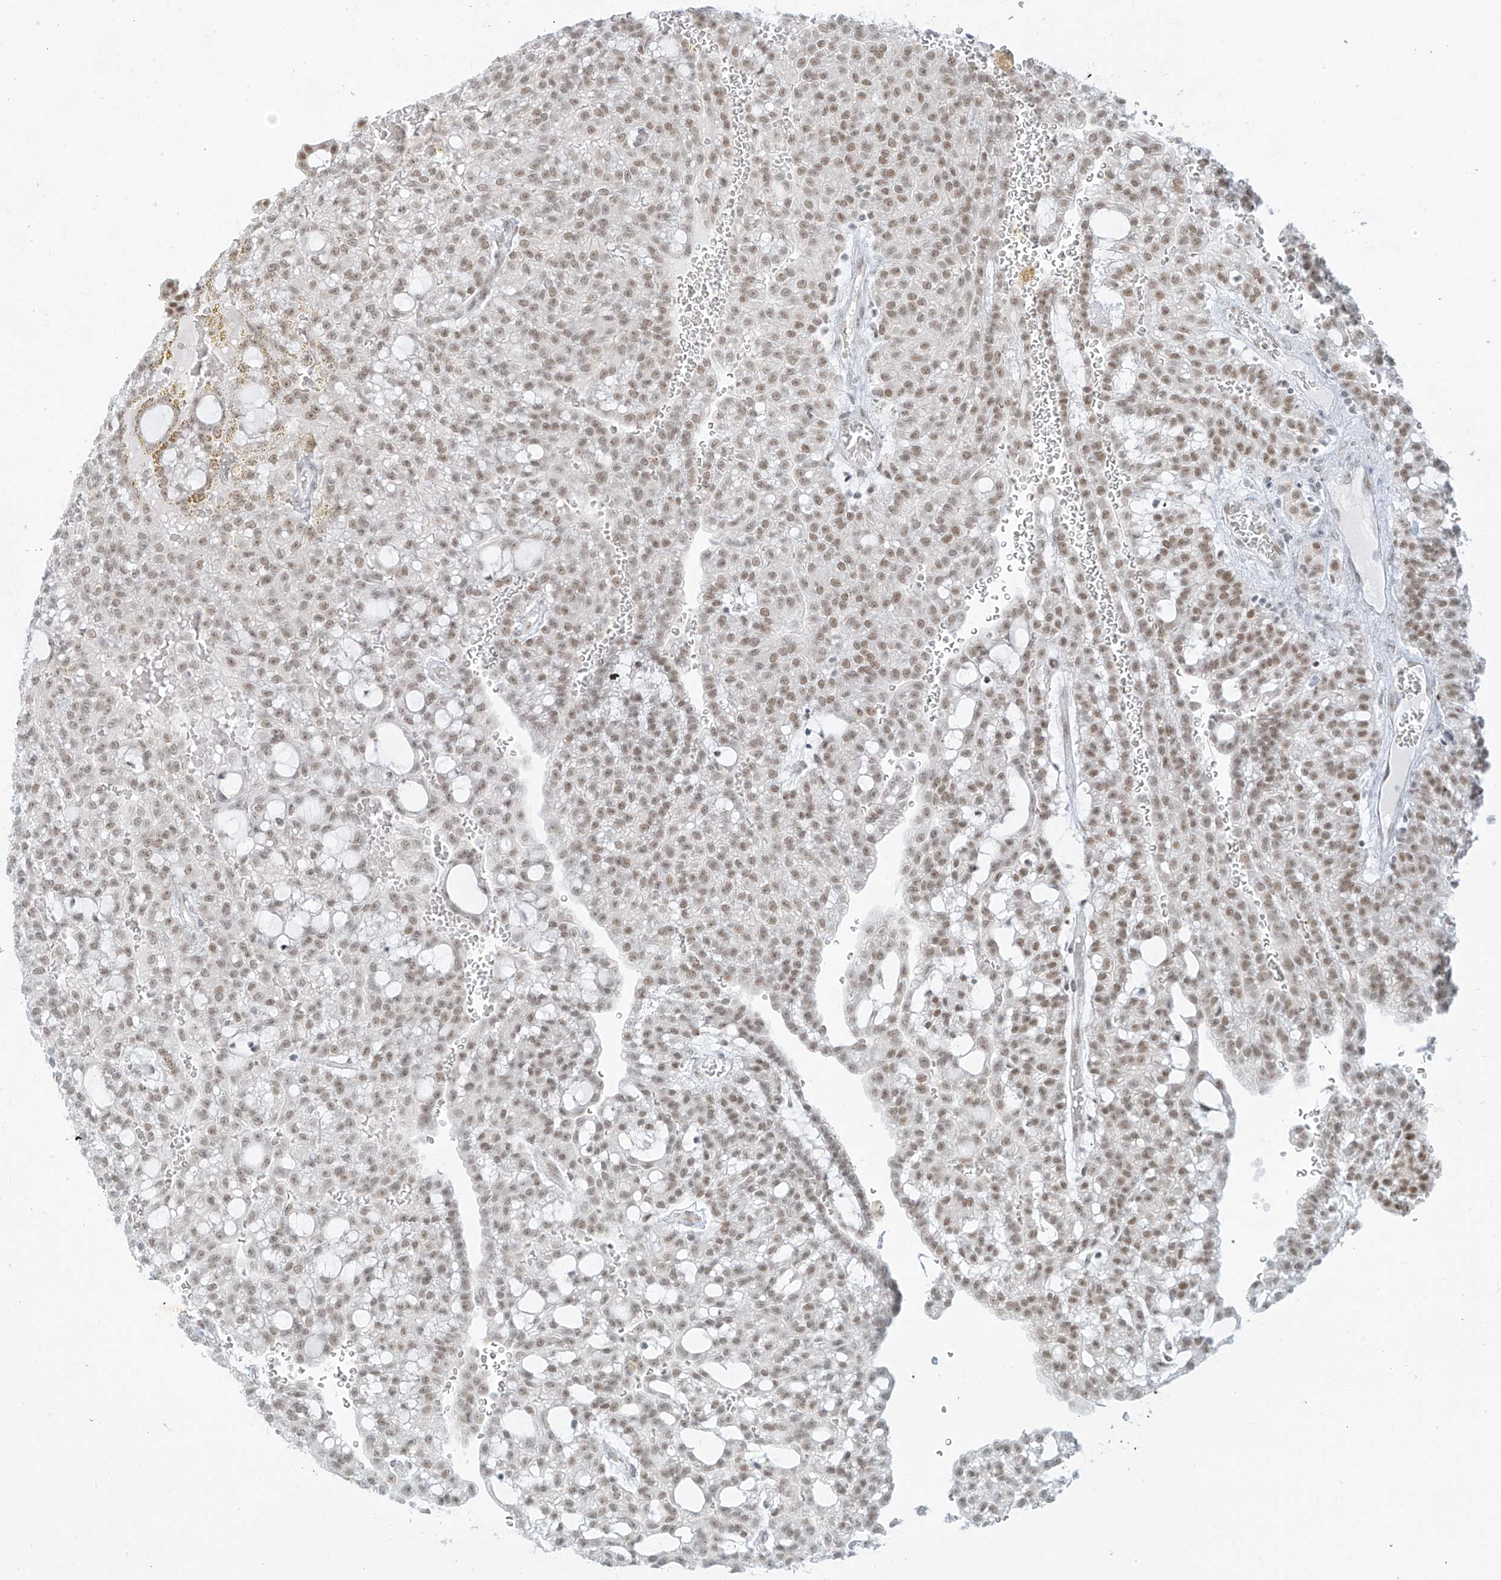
{"staining": {"intensity": "moderate", "quantity": ">75%", "location": "nuclear"}, "tissue": "renal cancer", "cell_type": "Tumor cells", "image_type": "cancer", "snomed": [{"axis": "morphology", "description": "Adenocarcinoma, NOS"}, {"axis": "topography", "description": "Kidney"}], "caption": "Renal adenocarcinoma stained with a brown dye displays moderate nuclear positive expression in about >75% of tumor cells.", "gene": "SUPT5H", "patient": {"sex": "male", "age": 63}}